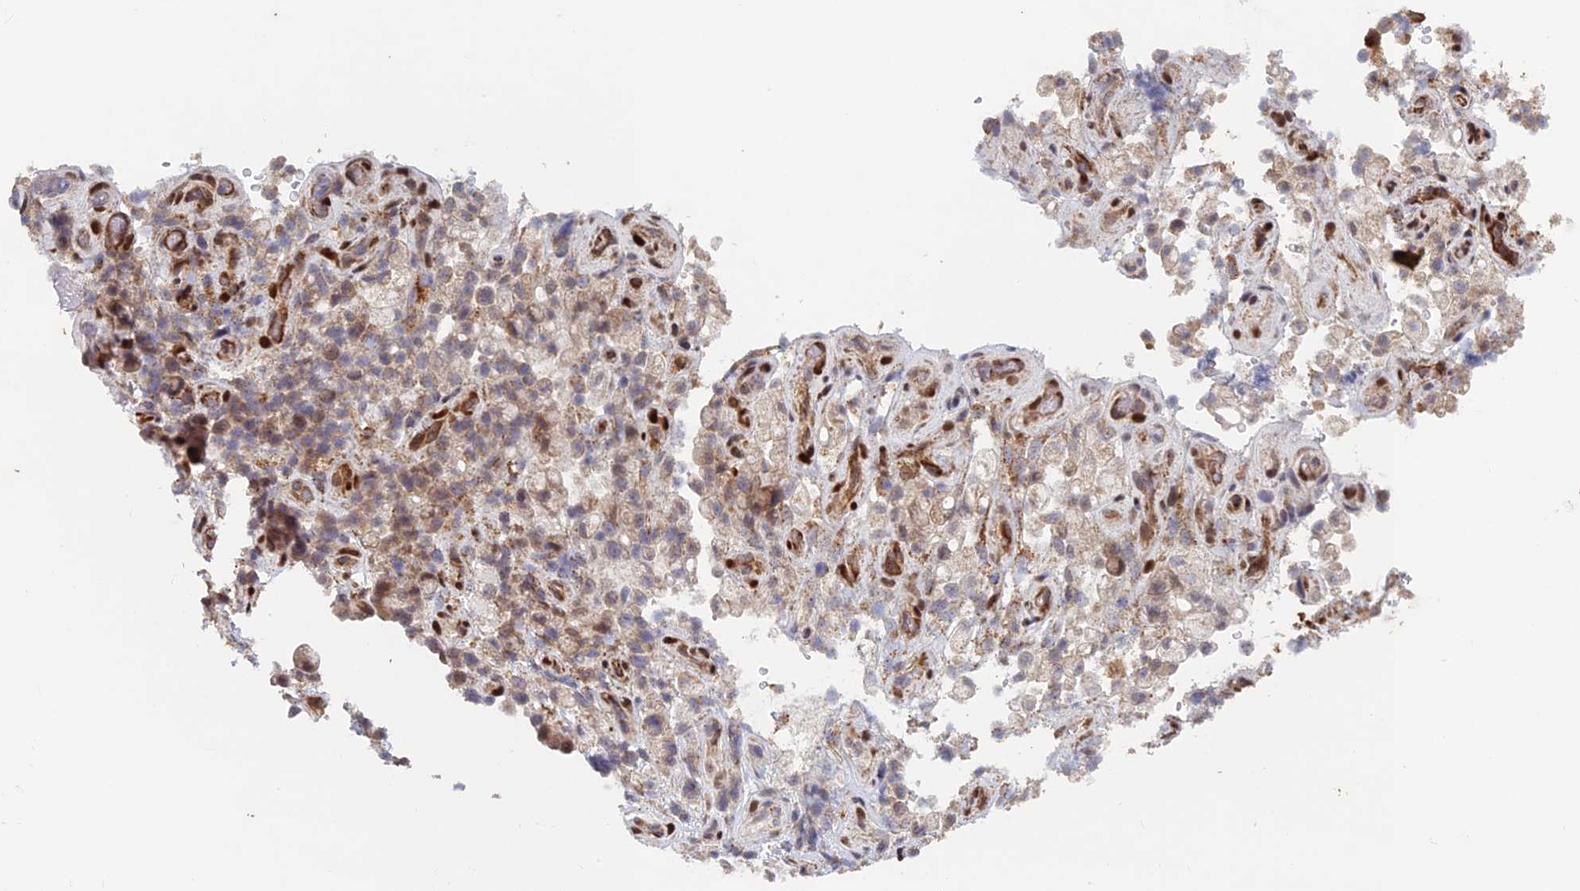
{"staining": {"intensity": "moderate", "quantity": "<25%", "location": "cytoplasmic/membranous"}, "tissue": "stomach cancer", "cell_type": "Tumor cells", "image_type": "cancer", "snomed": [{"axis": "morphology", "description": "Adenocarcinoma, NOS"}, {"axis": "topography", "description": "Stomach"}], "caption": "Immunohistochemistry (IHC) staining of stomach cancer (adenocarcinoma), which exhibits low levels of moderate cytoplasmic/membranous staining in approximately <25% of tumor cells indicating moderate cytoplasmic/membranous protein positivity. The staining was performed using DAB (brown) for protein detection and nuclei were counterstained in hematoxylin (blue).", "gene": "FOXS1", "patient": {"sex": "female", "age": 60}}